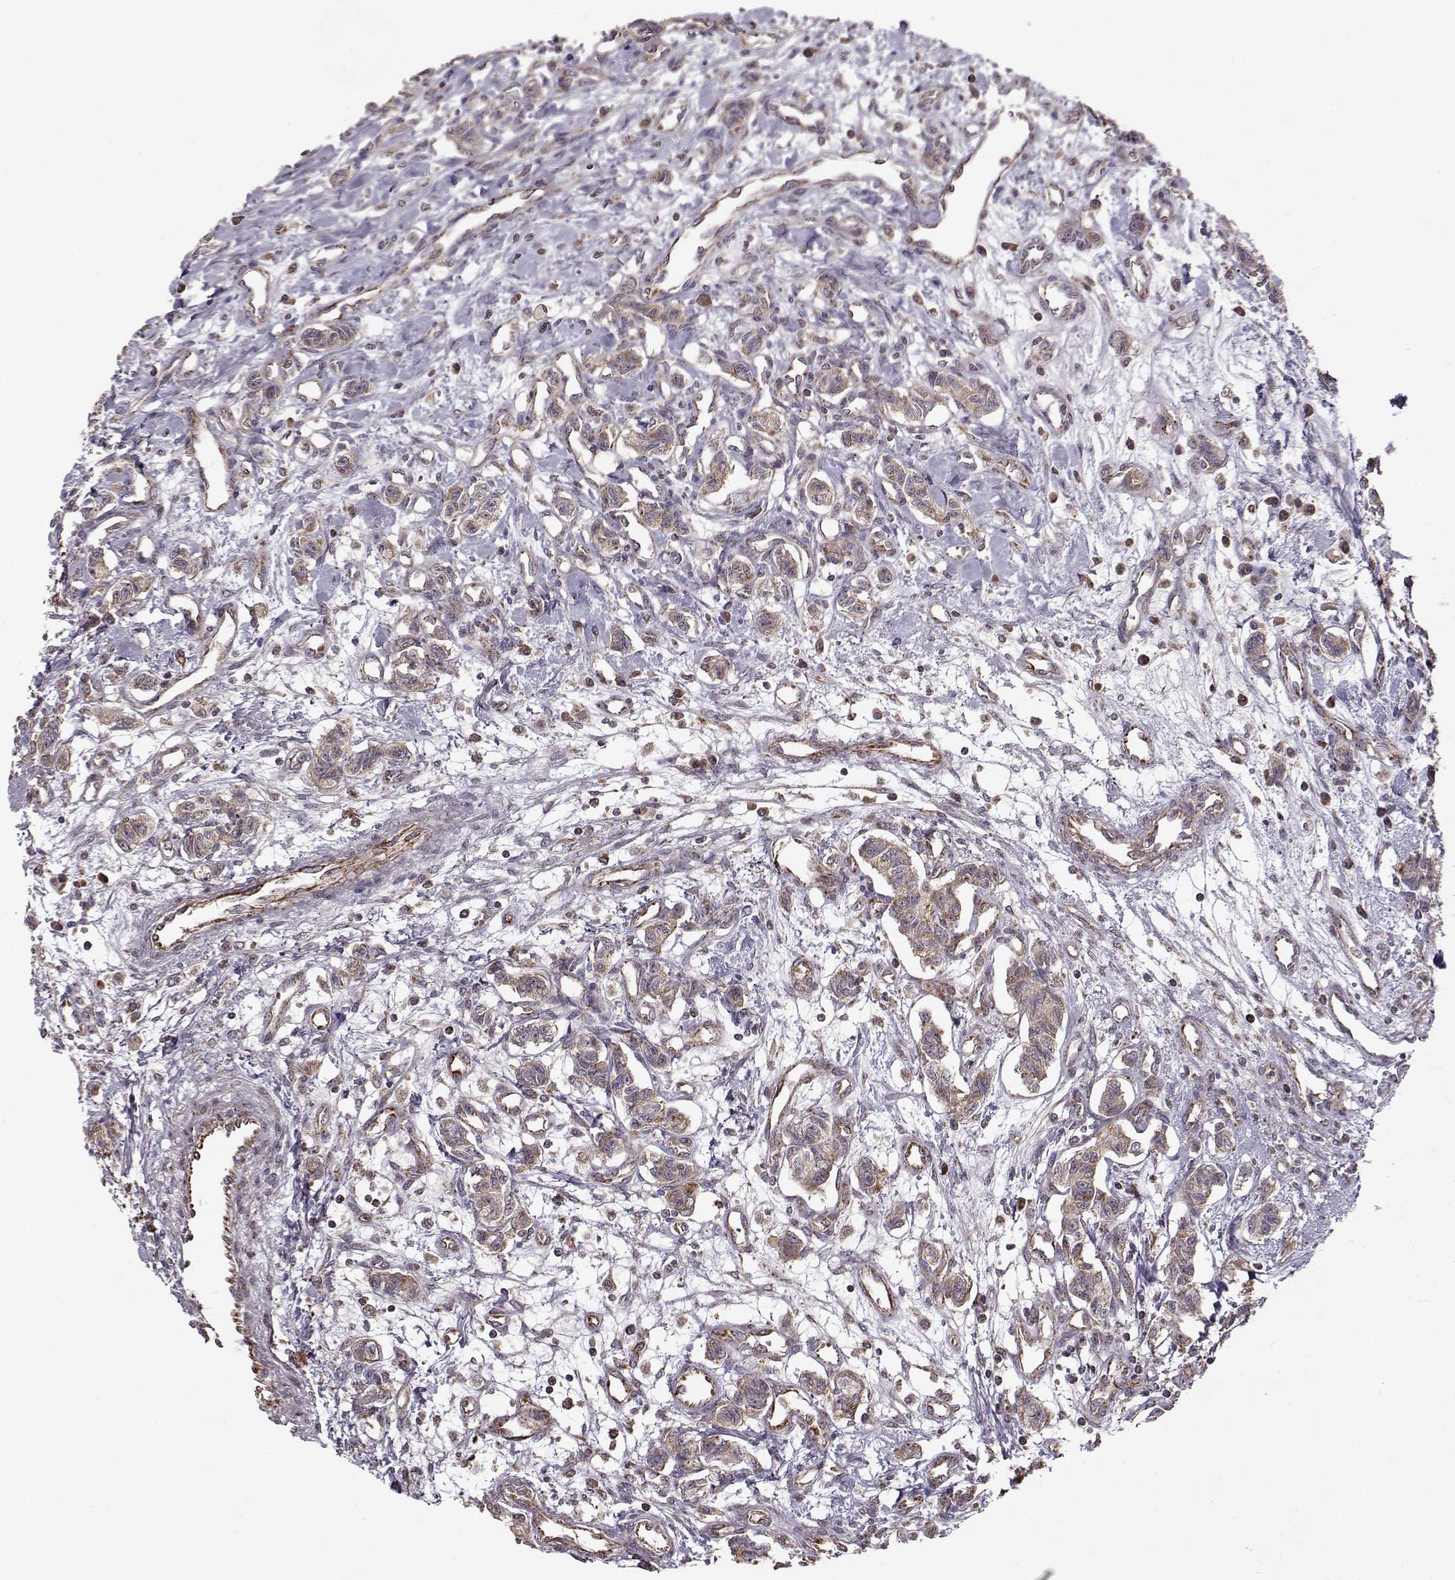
{"staining": {"intensity": "moderate", "quantity": ">75%", "location": "cytoplasmic/membranous"}, "tissue": "carcinoid", "cell_type": "Tumor cells", "image_type": "cancer", "snomed": [{"axis": "morphology", "description": "Carcinoid, malignant, NOS"}, {"axis": "topography", "description": "Kidney"}], "caption": "Protein expression analysis of human malignant carcinoid reveals moderate cytoplasmic/membranous expression in approximately >75% of tumor cells.", "gene": "CMTM3", "patient": {"sex": "female", "age": 41}}